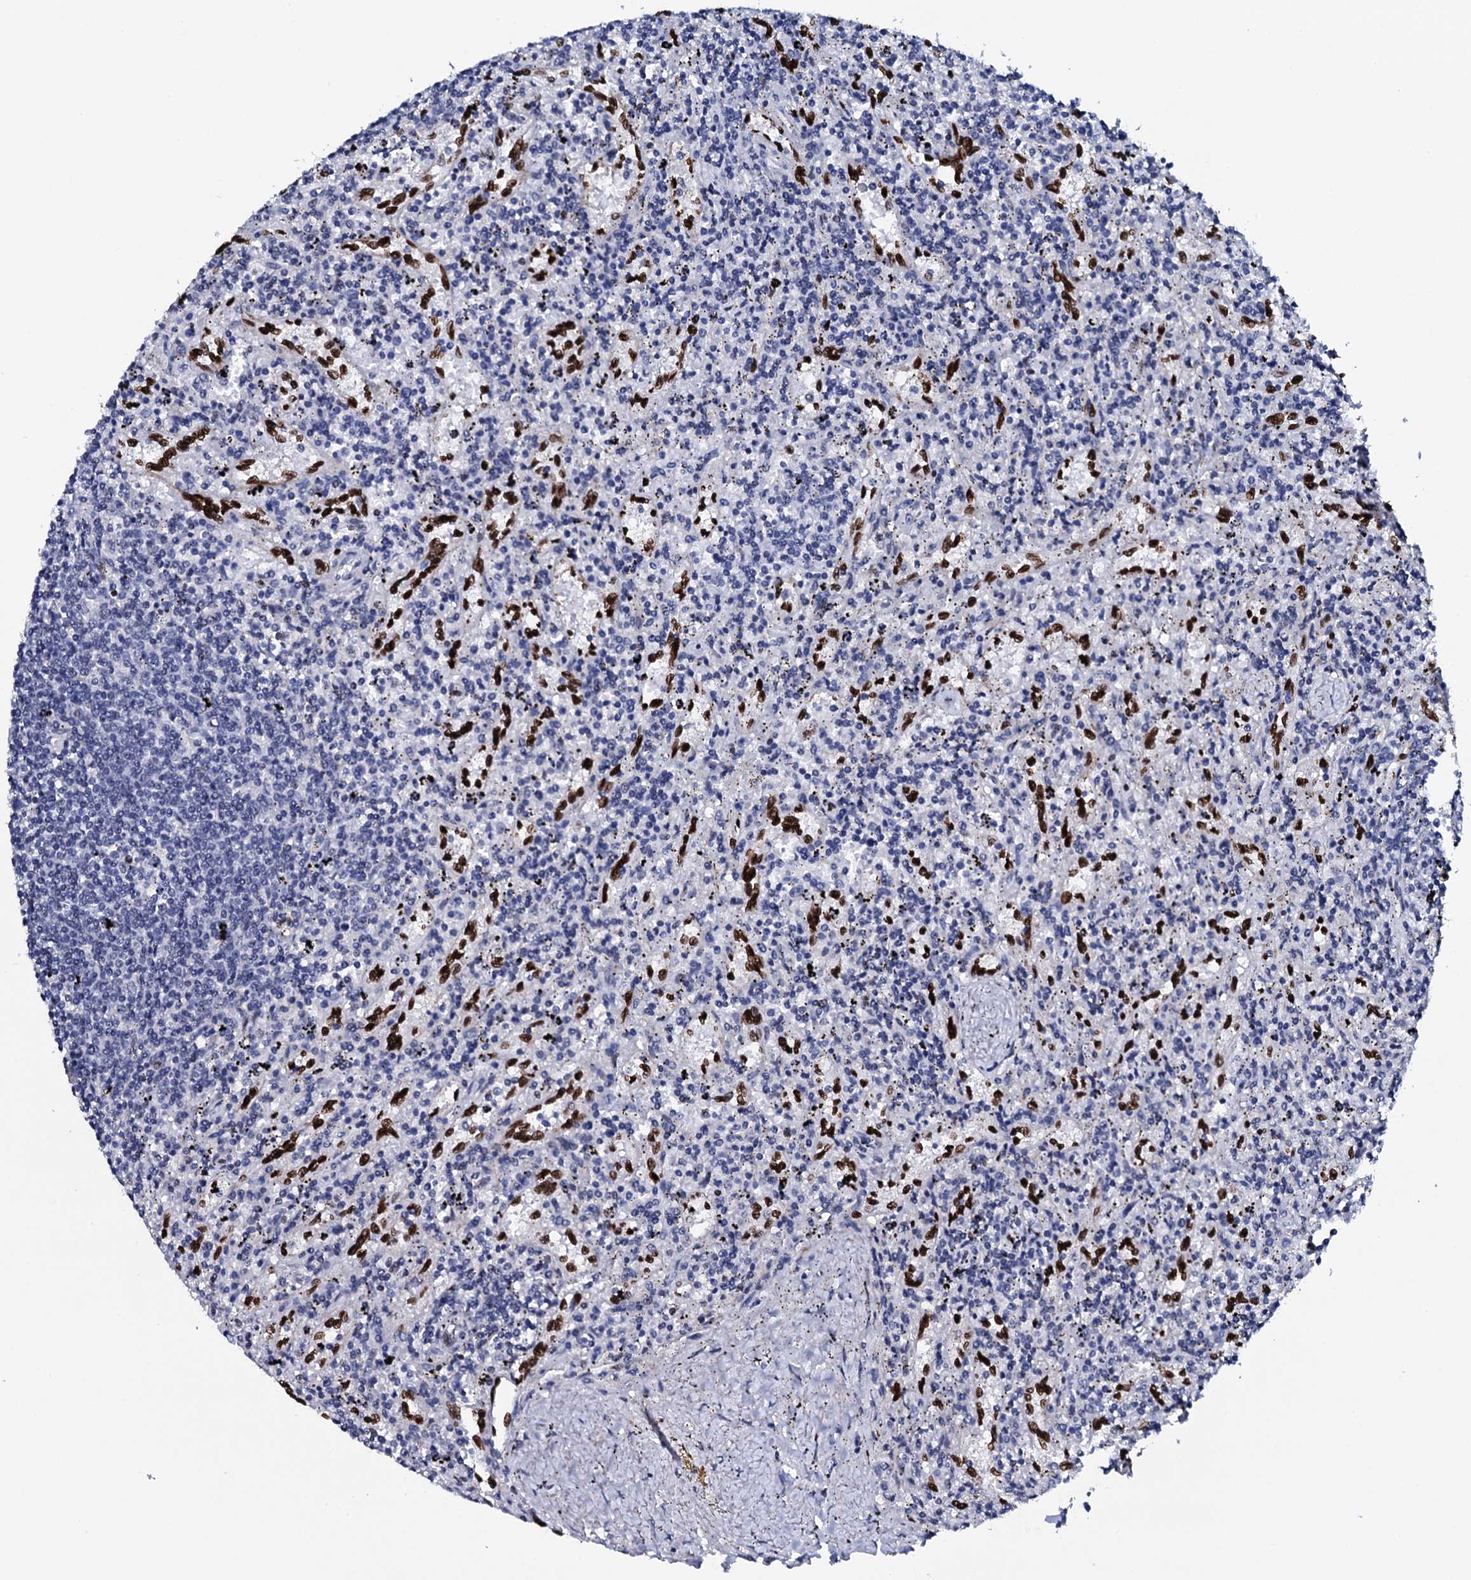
{"staining": {"intensity": "negative", "quantity": "none", "location": "none"}, "tissue": "lymphoma", "cell_type": "Tumor cells", "image_type": "cancer", "snomed": [{"axis": "morphology", "description": "Malignant lymphoma, non-Hodgkin's type, Low grade"}, {"axis": "topography", "description": "Spleen"}], "caption": "There is no significant expression in tumor cells of lymphoma.", "gene": "NPM2", "patient": {"sex": "male", "age": 76}}